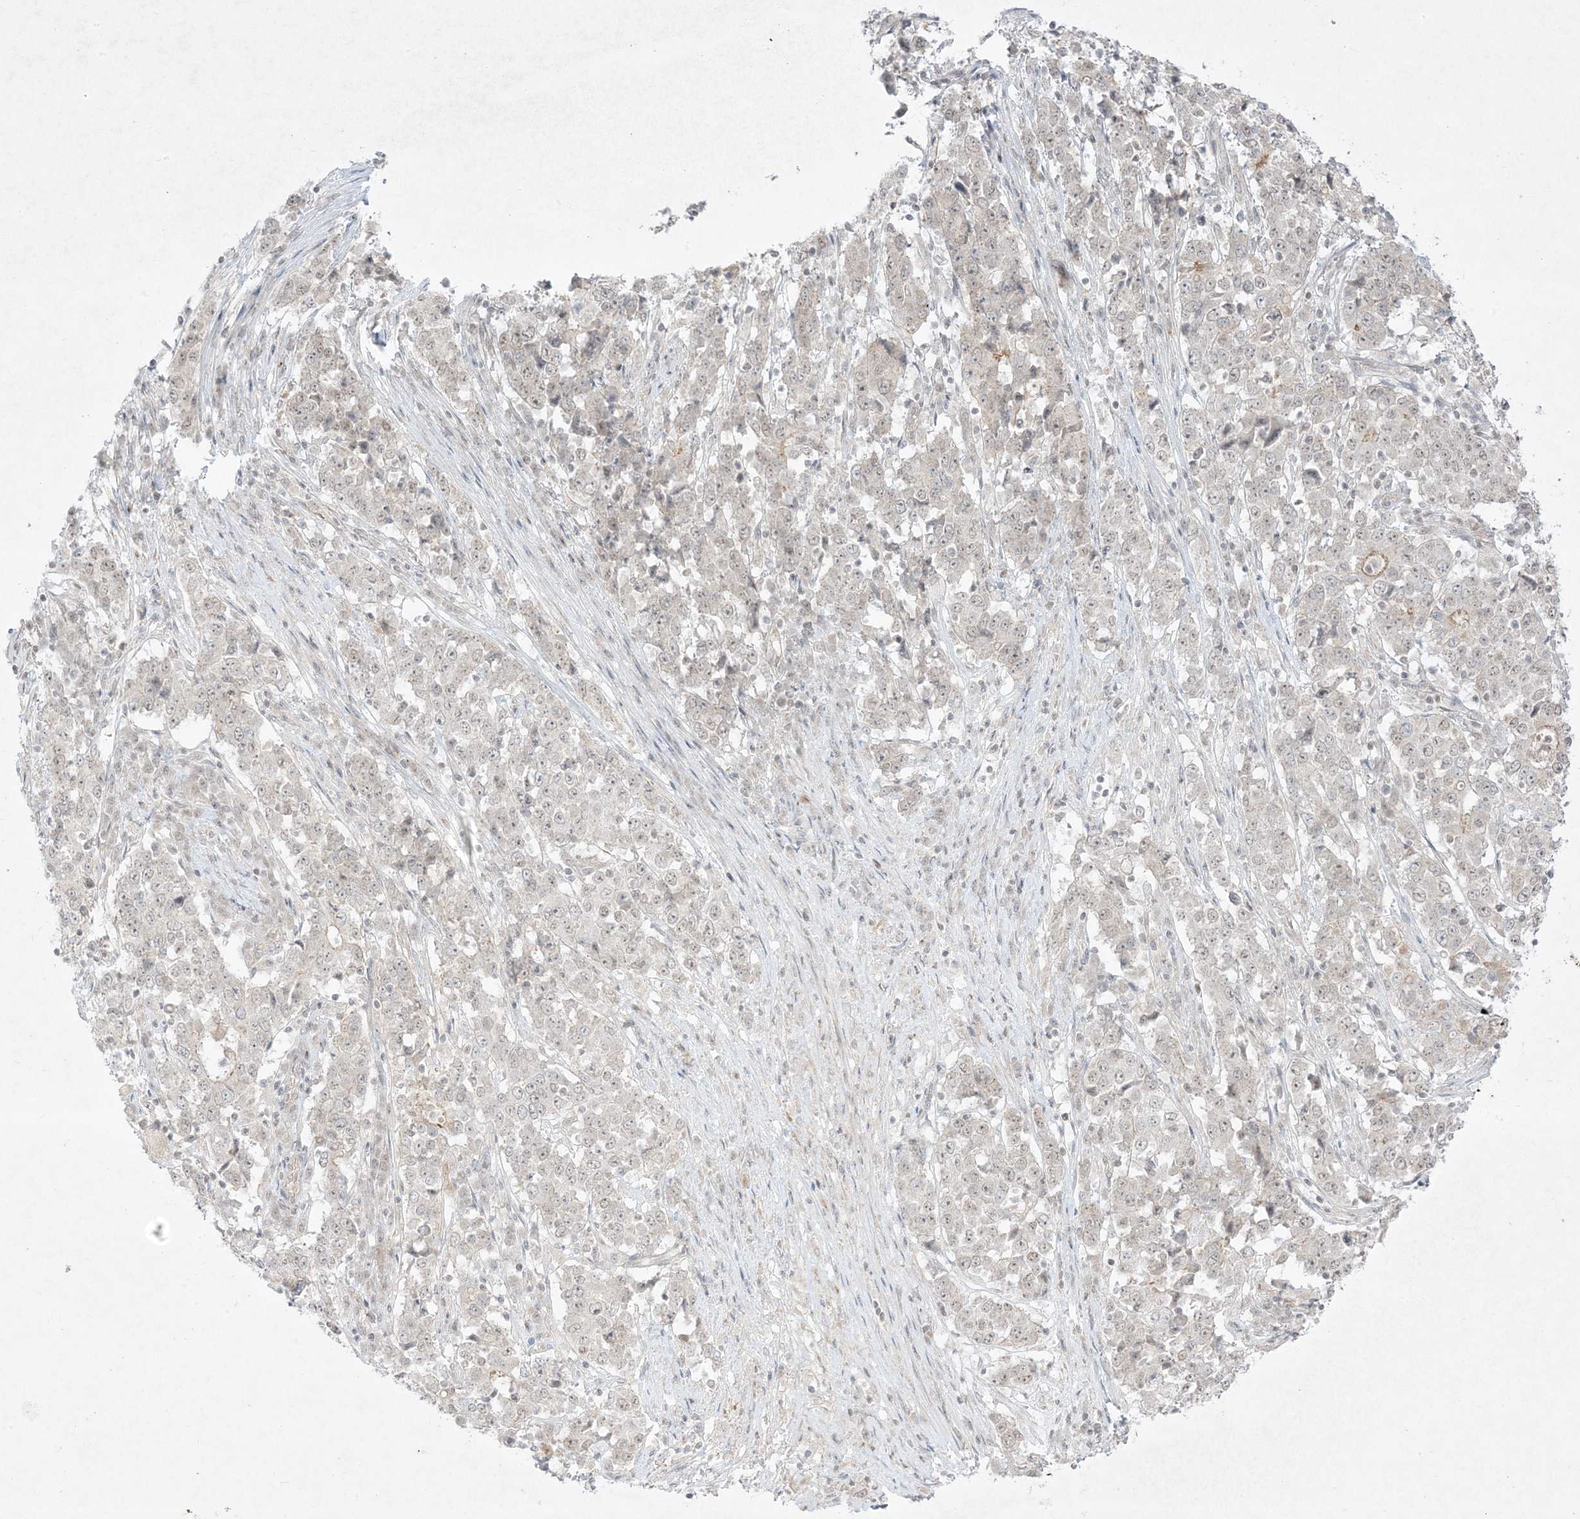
{"staining": {"intensity": "weak", "quantity": "<25%", "location": "cytoplasmic/membranous,nuclear"}, "tissue": "stomach cancer", "cell_type": "Tumor cells", "image_type": "cancer", "snomed": [{"axis": "morphology", "description": "Adenocarcinoma, NOS"}, {"axis": "topography", "description": "Stomach"}], "caption": "High power microscopy photomicrograph of an immunohistochemistry image of stomach cancer, revealing no significant positivity in tumor cells.", "gene": "PTK6", "patient": {"sex": "male", "age": 59}}